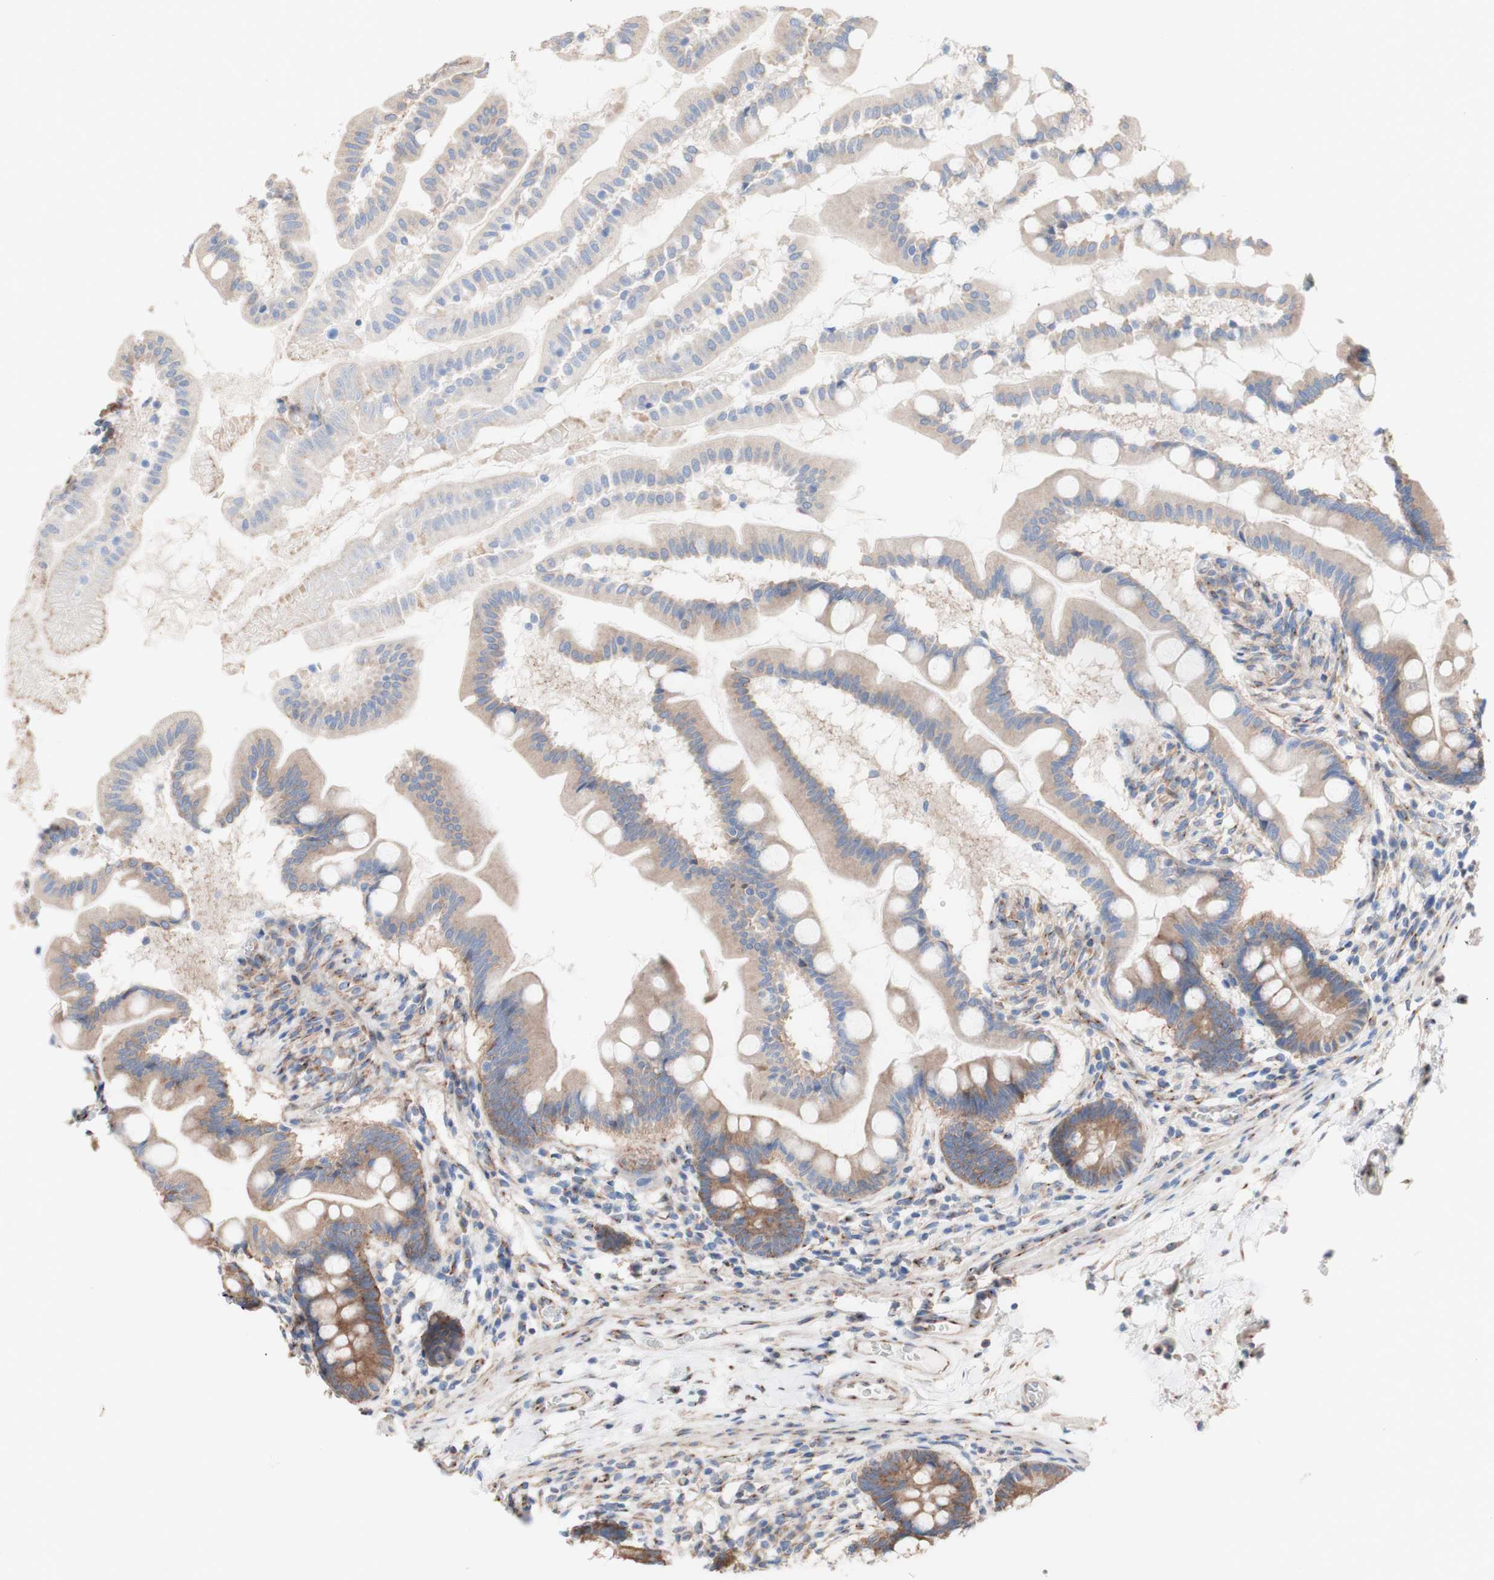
{"staining": {"intensity": "moderate", "quantity": ">75%", "location": "cytoplasmic/membranous"}, "tissue": "small intestine", "cell_type": "Glandular cells", "image_type": "normal", "snomed": [{"axis": "morphology", "description": "Normal tissue, NOS"}, {"axis": "topography", "description": "Small intestine"}], "caption": "Unremarkable small intestine was stained to show a protein in brown. There is medium levels of moderate cytoplasmic/membranous expression in approximately >75% of glandular cells.", "gene": "LRIG3", "patient": {"sex": "female", "age": 56}}